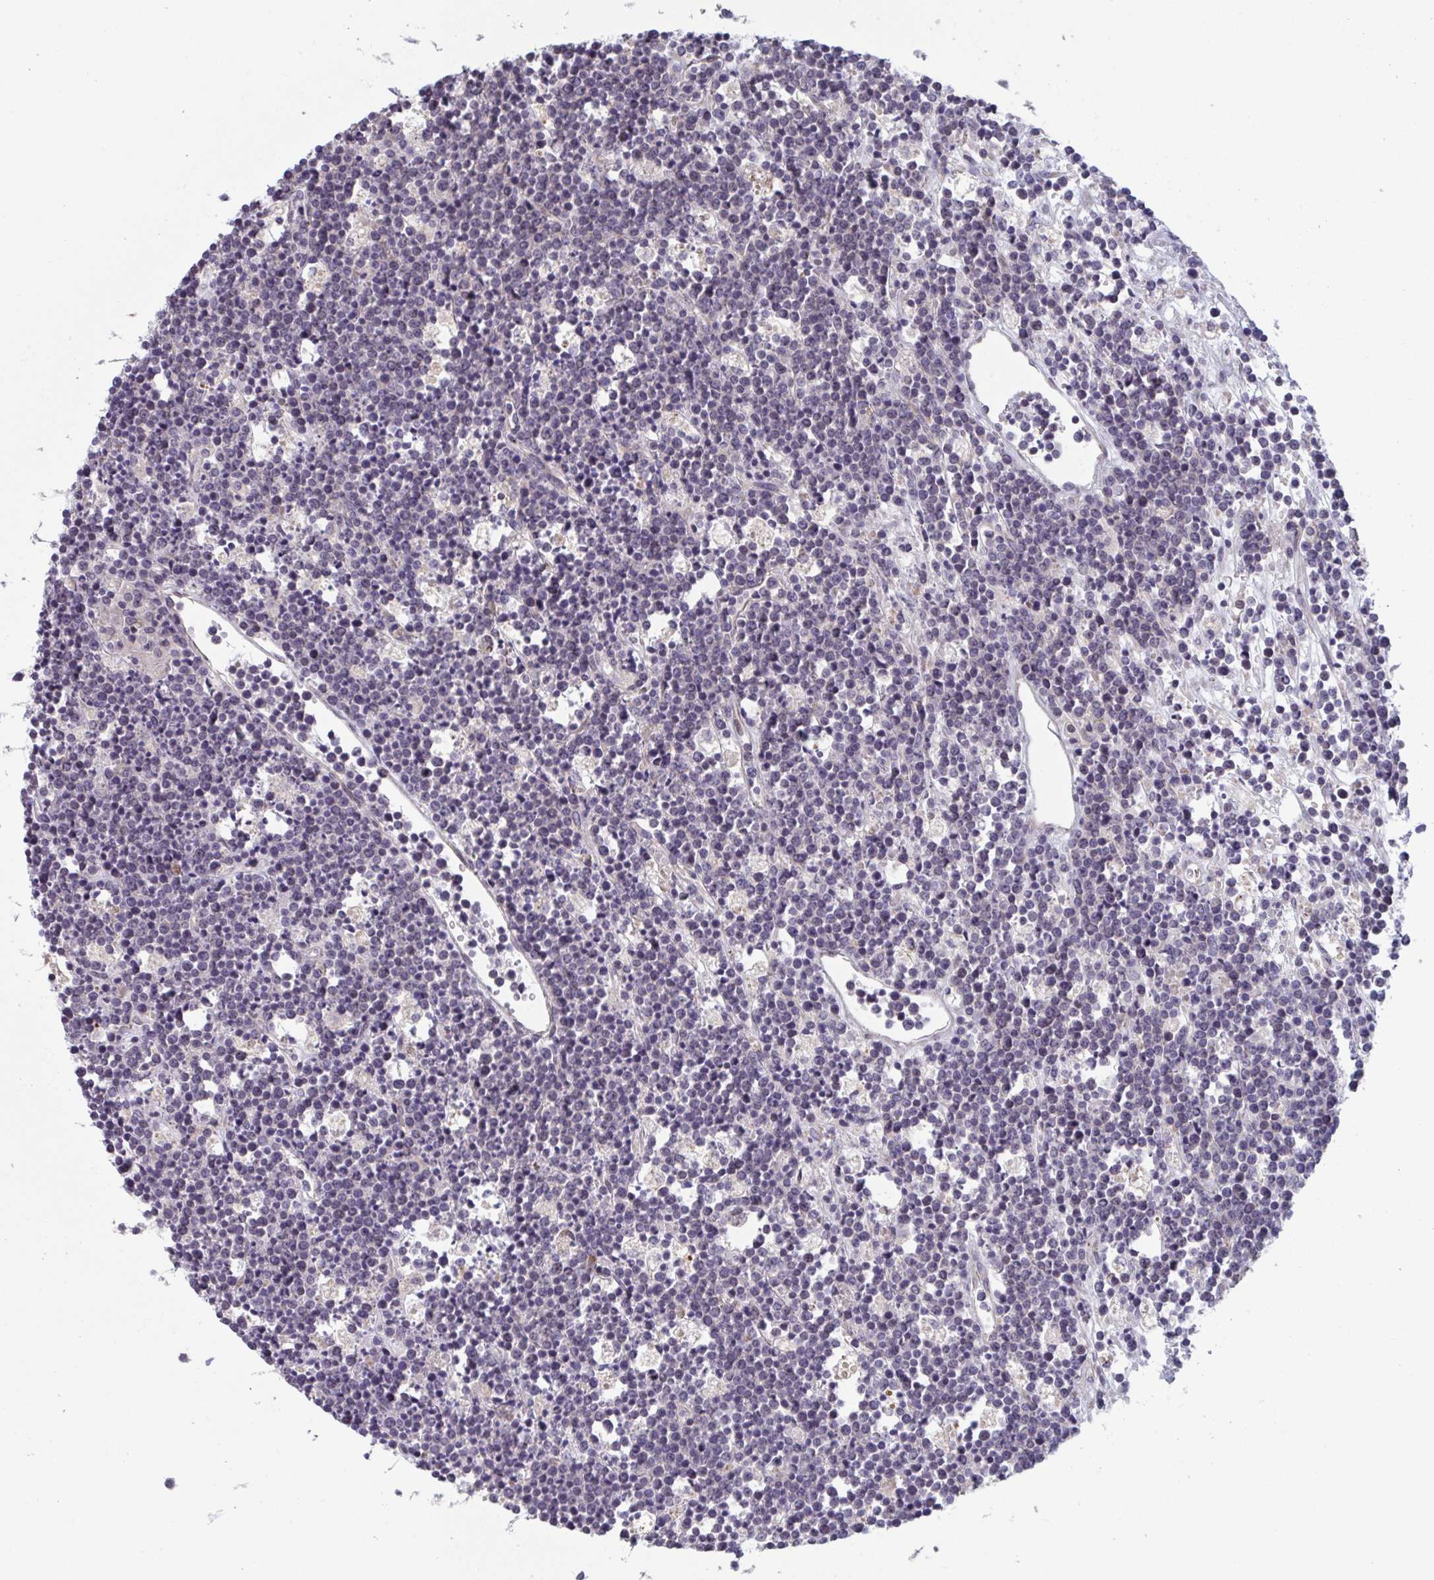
{"staining": {"intensity": "negative", "quantity": "none", "location": "none"}, "tissue": "lymphoma", "cell_type": "Tumor cells", "image_type": "cancer", "snomed": [{"axis": "morphology", "description": "Malignant lymphoma, non-Hodgkin's type, High grade"}, {"axis": "topography", "description": "Ovary"}], "caption": "Immunohistochemistry image of neoplastic tissue: human malignant lymphoma, non-Hodgkin's type (high-grade) stained with DAB (3,3'-diaminobenzidine) reveals no significant protein staining in tumor cells.", "gene": "TNFSF10", "patient": {"sex": "female", "age": 56}}